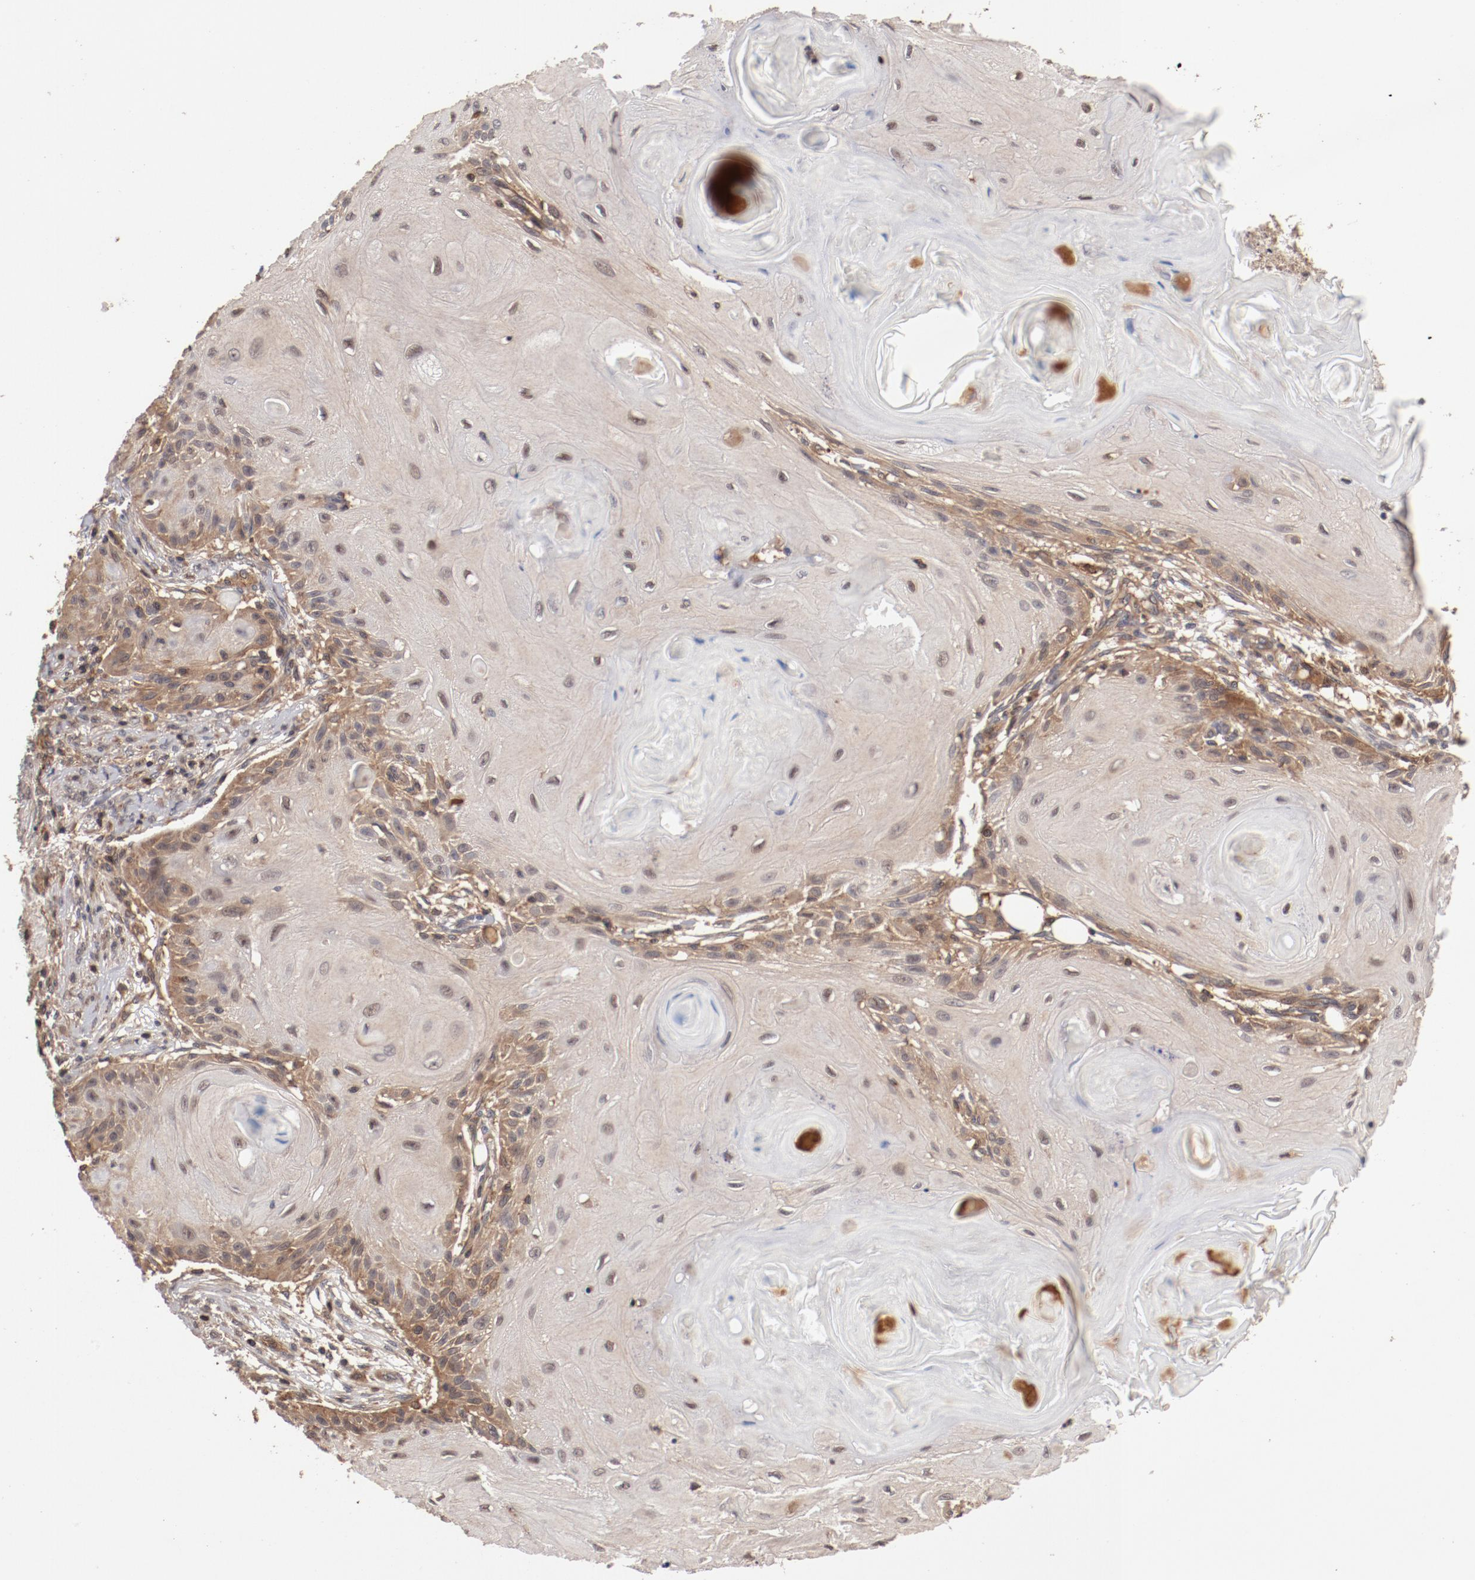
{"staining": {"intensity": "moderate", "quantity": ">75%", "location": "cytoplasmic/membranous"}, "tissue": "skin cancer", "cell_type": "Tumor cells", "image_type": "cancer", "snomed": [{"axis": "morphology", "description": "Squamous cell carcinoma, NOS"}, {"axis": "topography", "description": "Skin"}], "caption": "Immunohistochemical staining of skin squamous cell carcinoma displays medium levels of moderate cytoplasmic/membranous expression in approximately >75% of tumor cells. (DAB IHC with brightfield microscopy, high magnification).", "gene": "GUF1", "patient": {"sex": "female", "age": 88}}